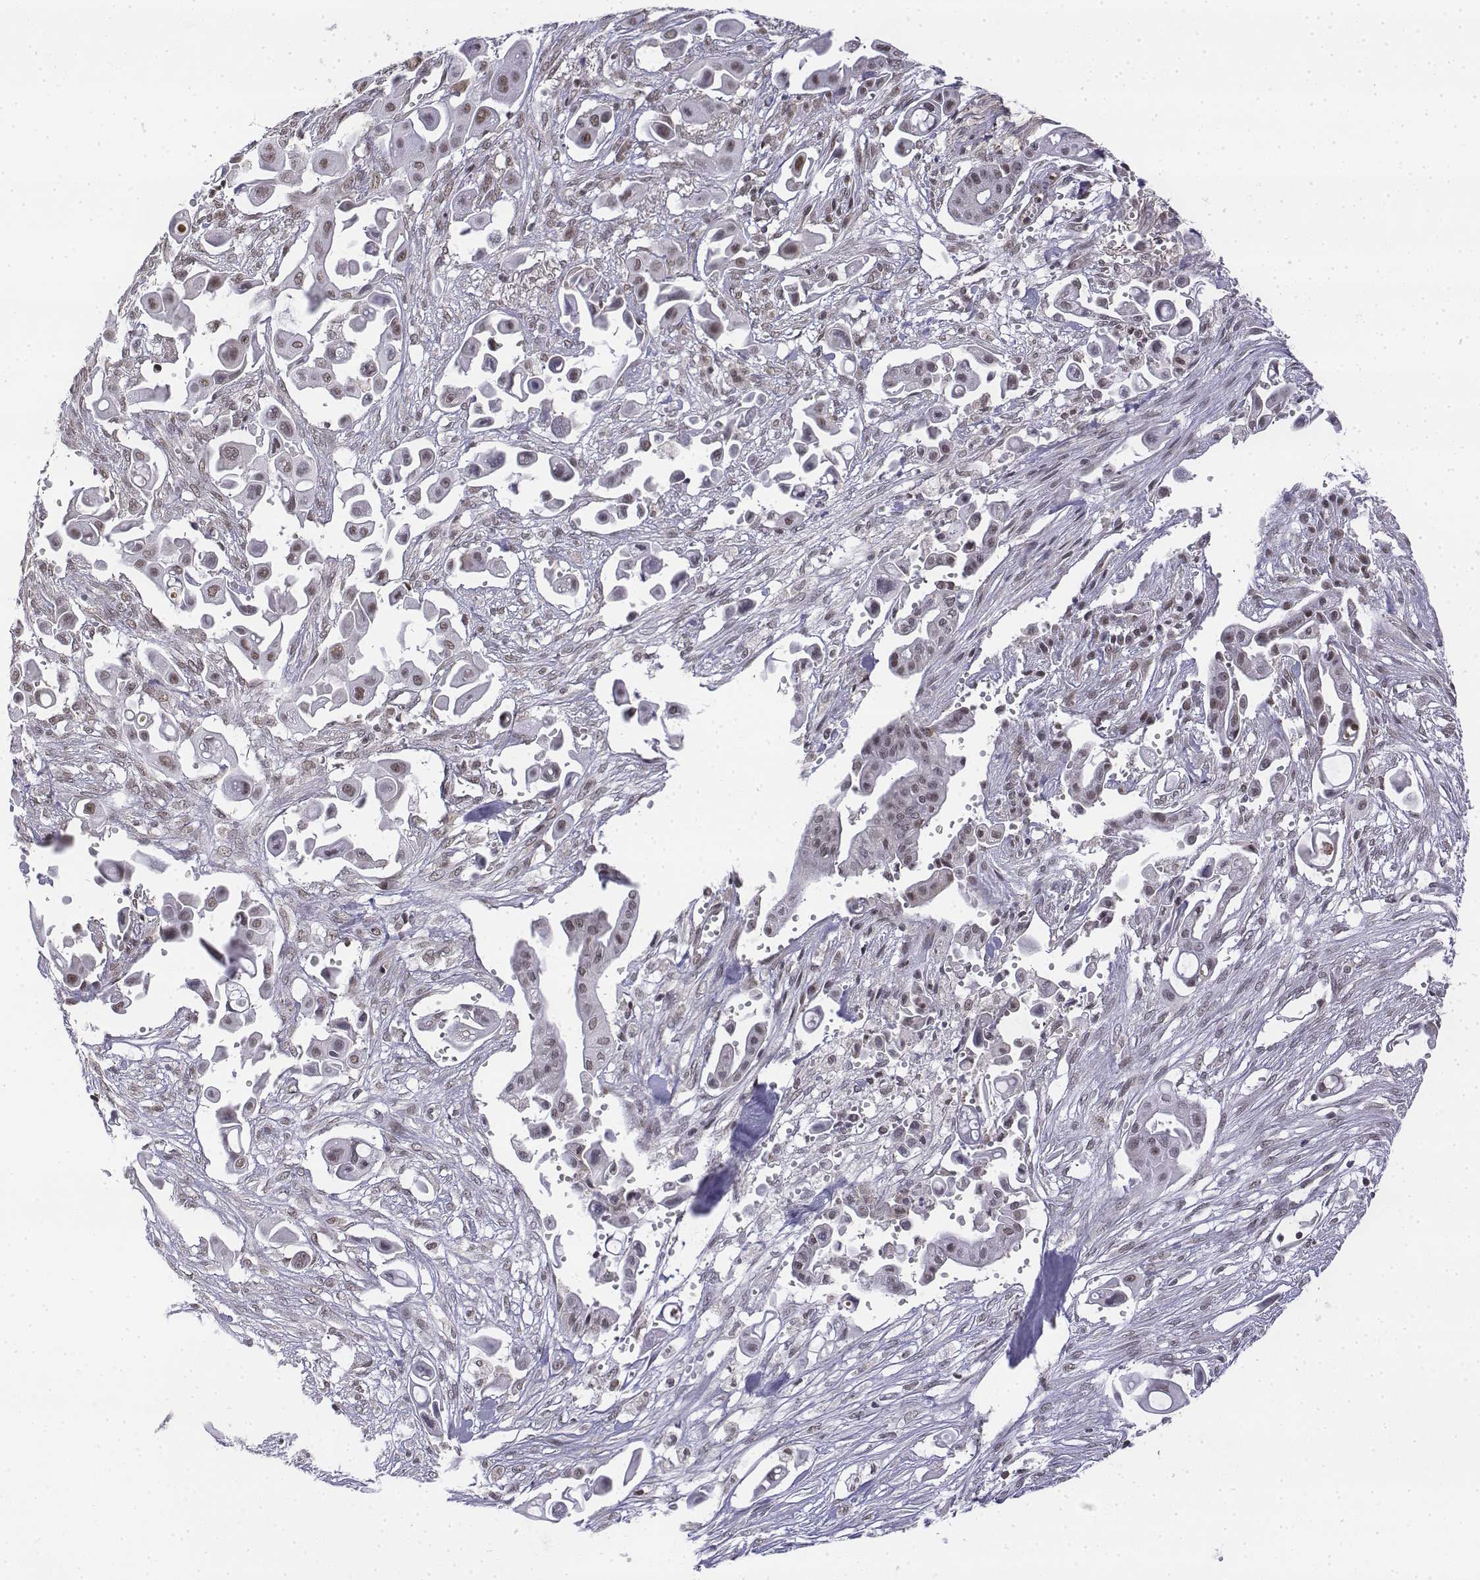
{"staining": {"intensity": "weak", "quantity": ">75%", "location": "nuclear"}, "tissue": "pancreatic cancer", "cell_type": "Tumor cells", "image_type": "cancer", "snomed": [{"axis": "morphology", "description": "Adenocarcinoma, NOS"}, {"axis": "topography", "description": "Pancreas"}], "caption": "Immunohistochemistry (IHC) of human pancreatic cancer (adenocarcinoma) reveals low levels of weak nuclear expression in approximately >75% of tumor cells.", "gene": "SETD1A", "patient": {"sex": "male", "age": 50}}